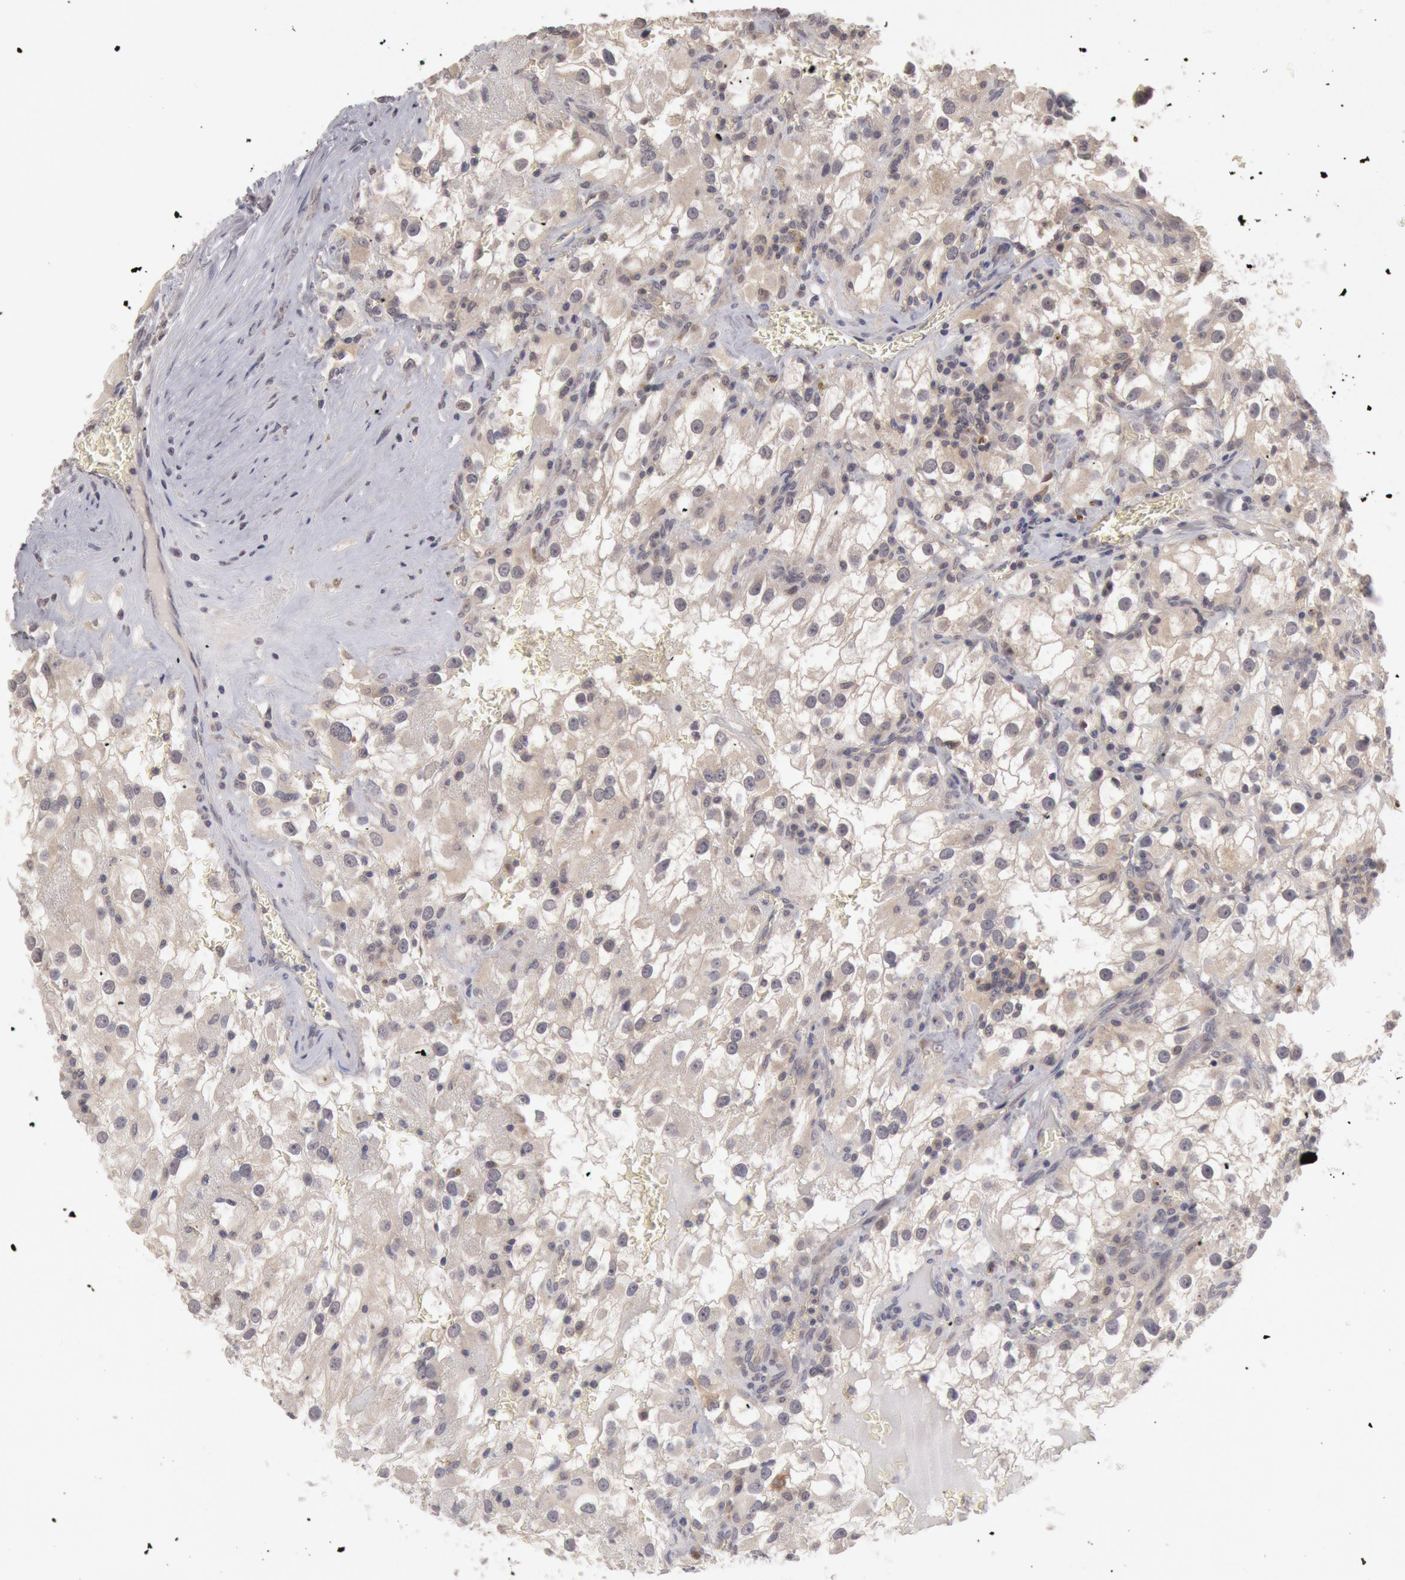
{"staining": {"intensity": "negative", "quantity": "none", "location": "none"}, "tissue": "renal cancer", "cell_type": "Tumor cells", "image_type": "cancer", "snomed": [{"axis": "morphology", "description": "Adenocarcinoma, NOS"}, {"axis": "topography", "description": "Kidney"}], "caption": "DAB (3,3'-diaminobenzidine) immunohistochemical staining of renal cancer (adenocarcinoma) exhibits no significant positivity in tumor cells.", "gene": "ZFP36L1", "patient": {"sex": "female", "age": 52}}